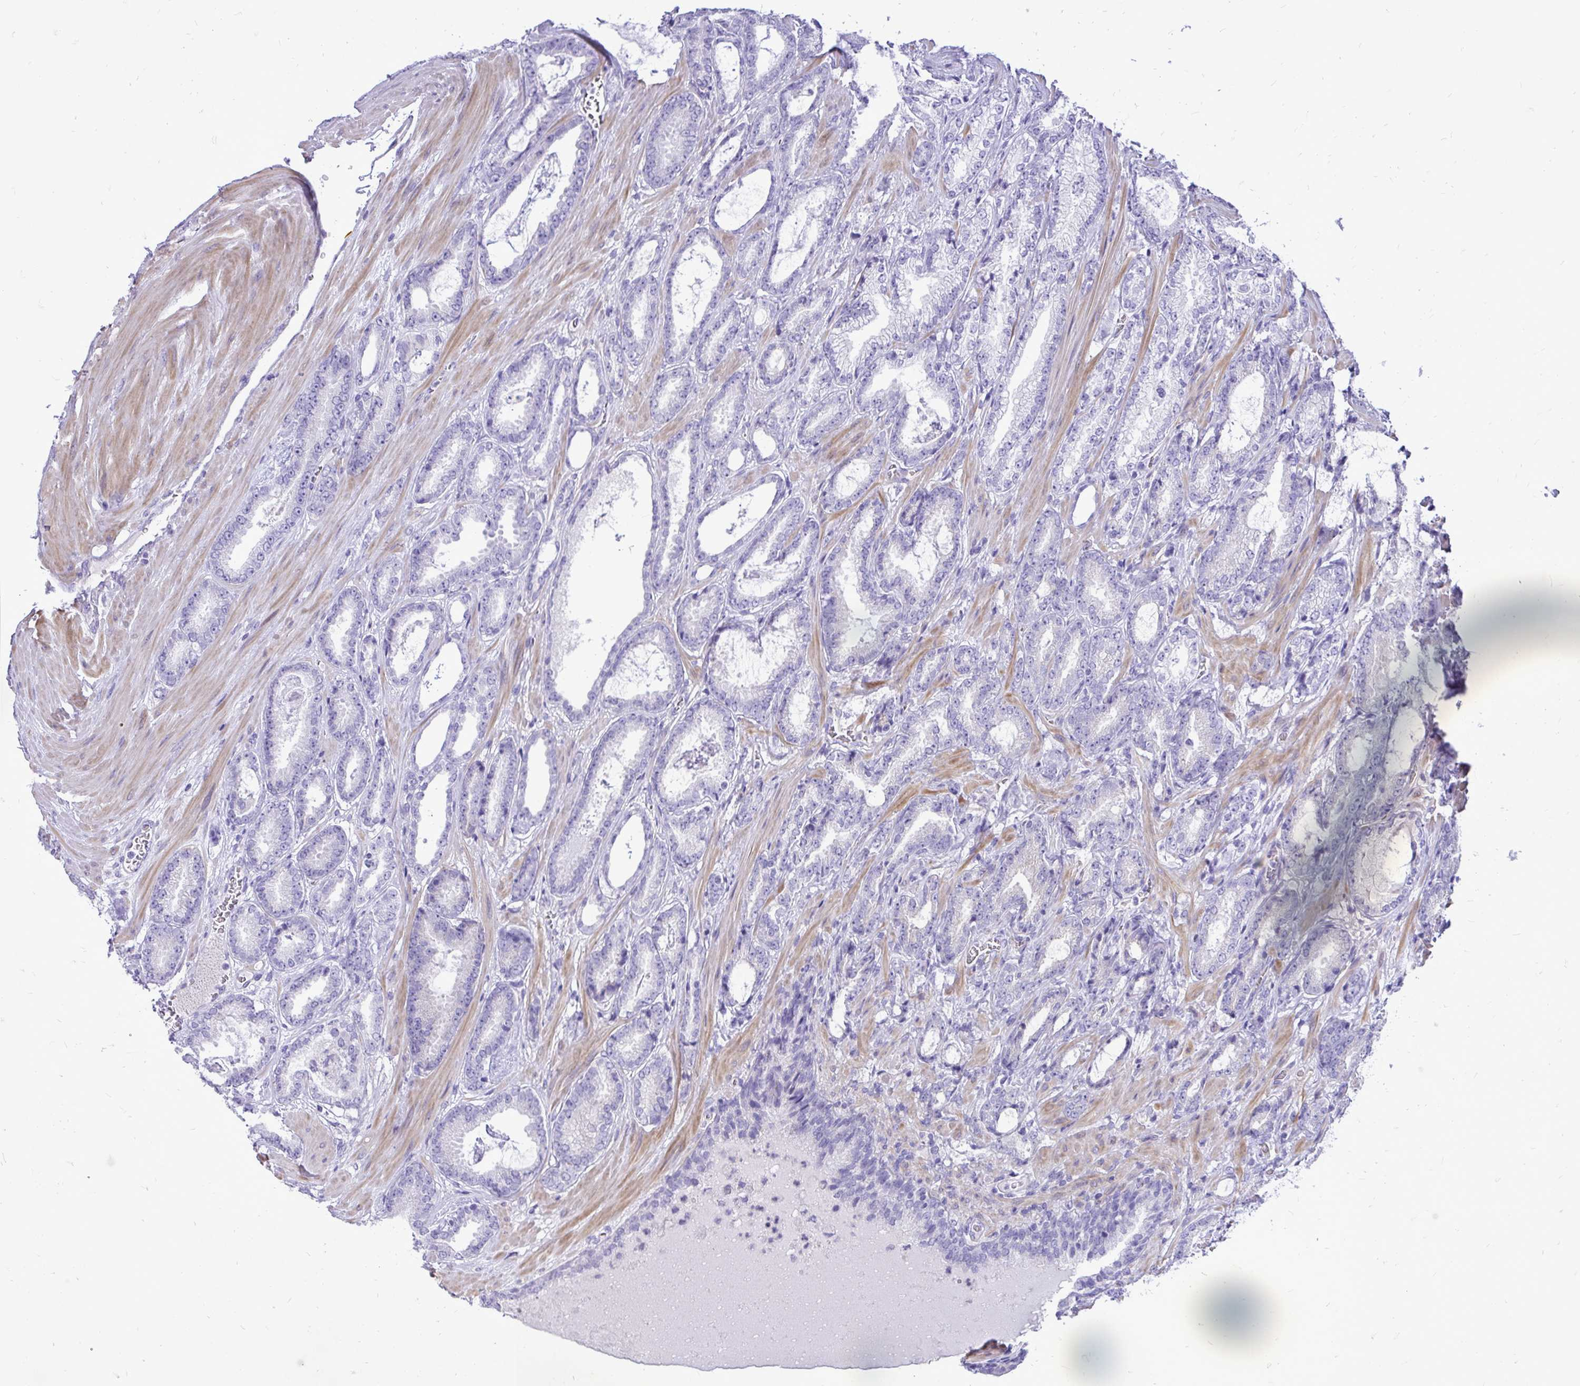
{"staining": {"intensity": "negative", "quantity": "none", "location": "none"}, "tissue": "prostate cancer", "cell_type": "Tumor cells", "image_type": "cancer", "snomed": [{"axis": "morphology", "description": "Adenocarcinoma, High grade"}, {"axis": "topography", "description": "Prostate"}], "caption": "A micrograph of prostate cancer (adenocarcinoma (high-grade)) stained for a protein reveals no brown staining in tumor cells. The staining is performed using DAB brown chromogen with nuclei counter-stained in using hematoxylin.", "gene": "PELI3", "patient": {"sex": "male", "age": 64}}